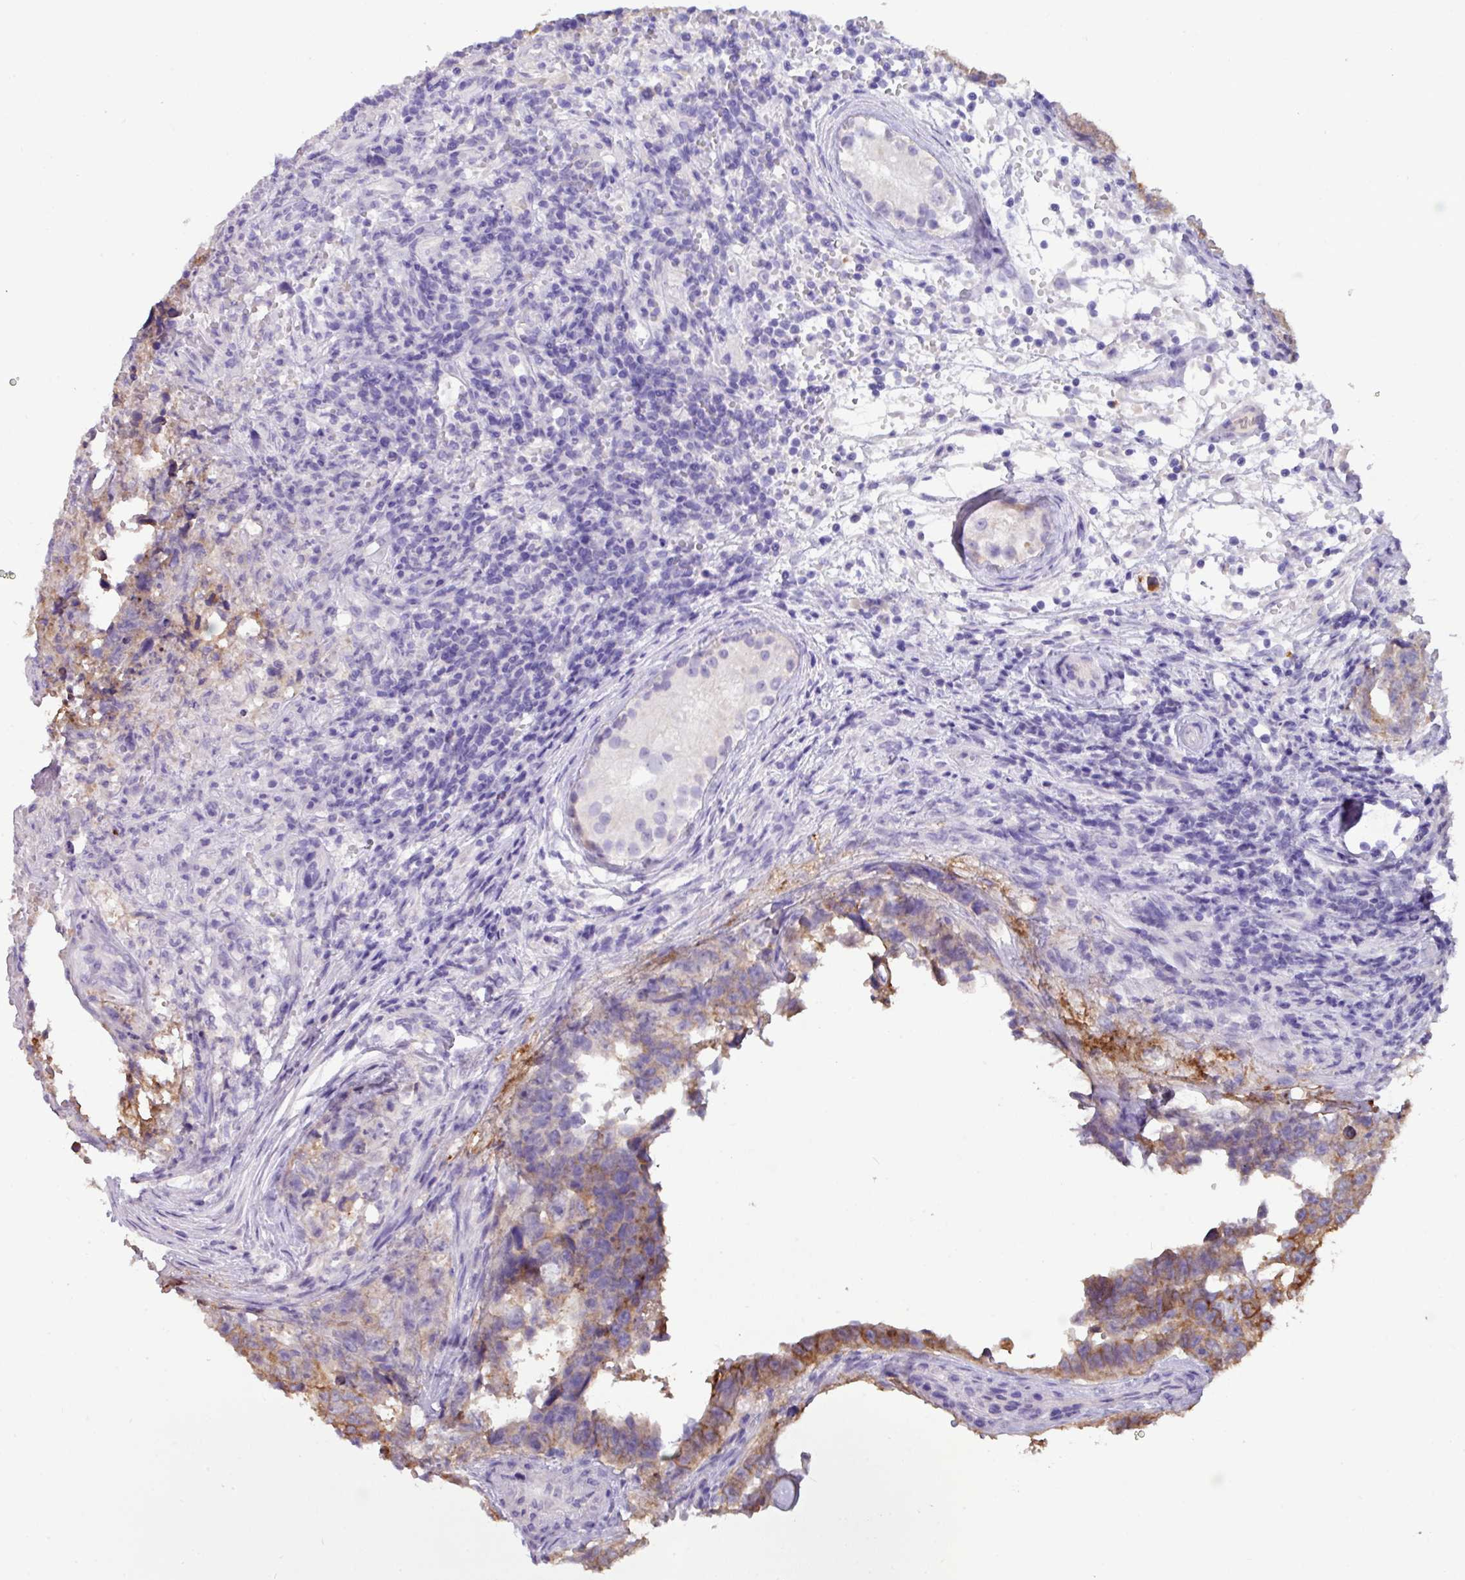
{"staining": {"intensity": "moderate", "quantity": "25%-75%", "location": "cytoplasmic/membranous"}, "tissue": "stomach cancer", "cell_type": "Tumor cells", "image_type": "cancer", "snomed": [{"axis": "morphology", "description": "Normal tissue, NOS"}, {"axis": "morphology", "description": "Adenocarcinoma, NOS"}, {"axis": "topography", "description": "Stomach"}], "caption": "Stomach cancer stained with DAB (3,3'-diaminobenzidine) immunohistochemistry reveals medium levels of moderate cytoplasmic/membranous expression in about 25%-75% of tumor cells.", "gene": "EPCAM", "patient": {"sex": "female", "age": 79}}